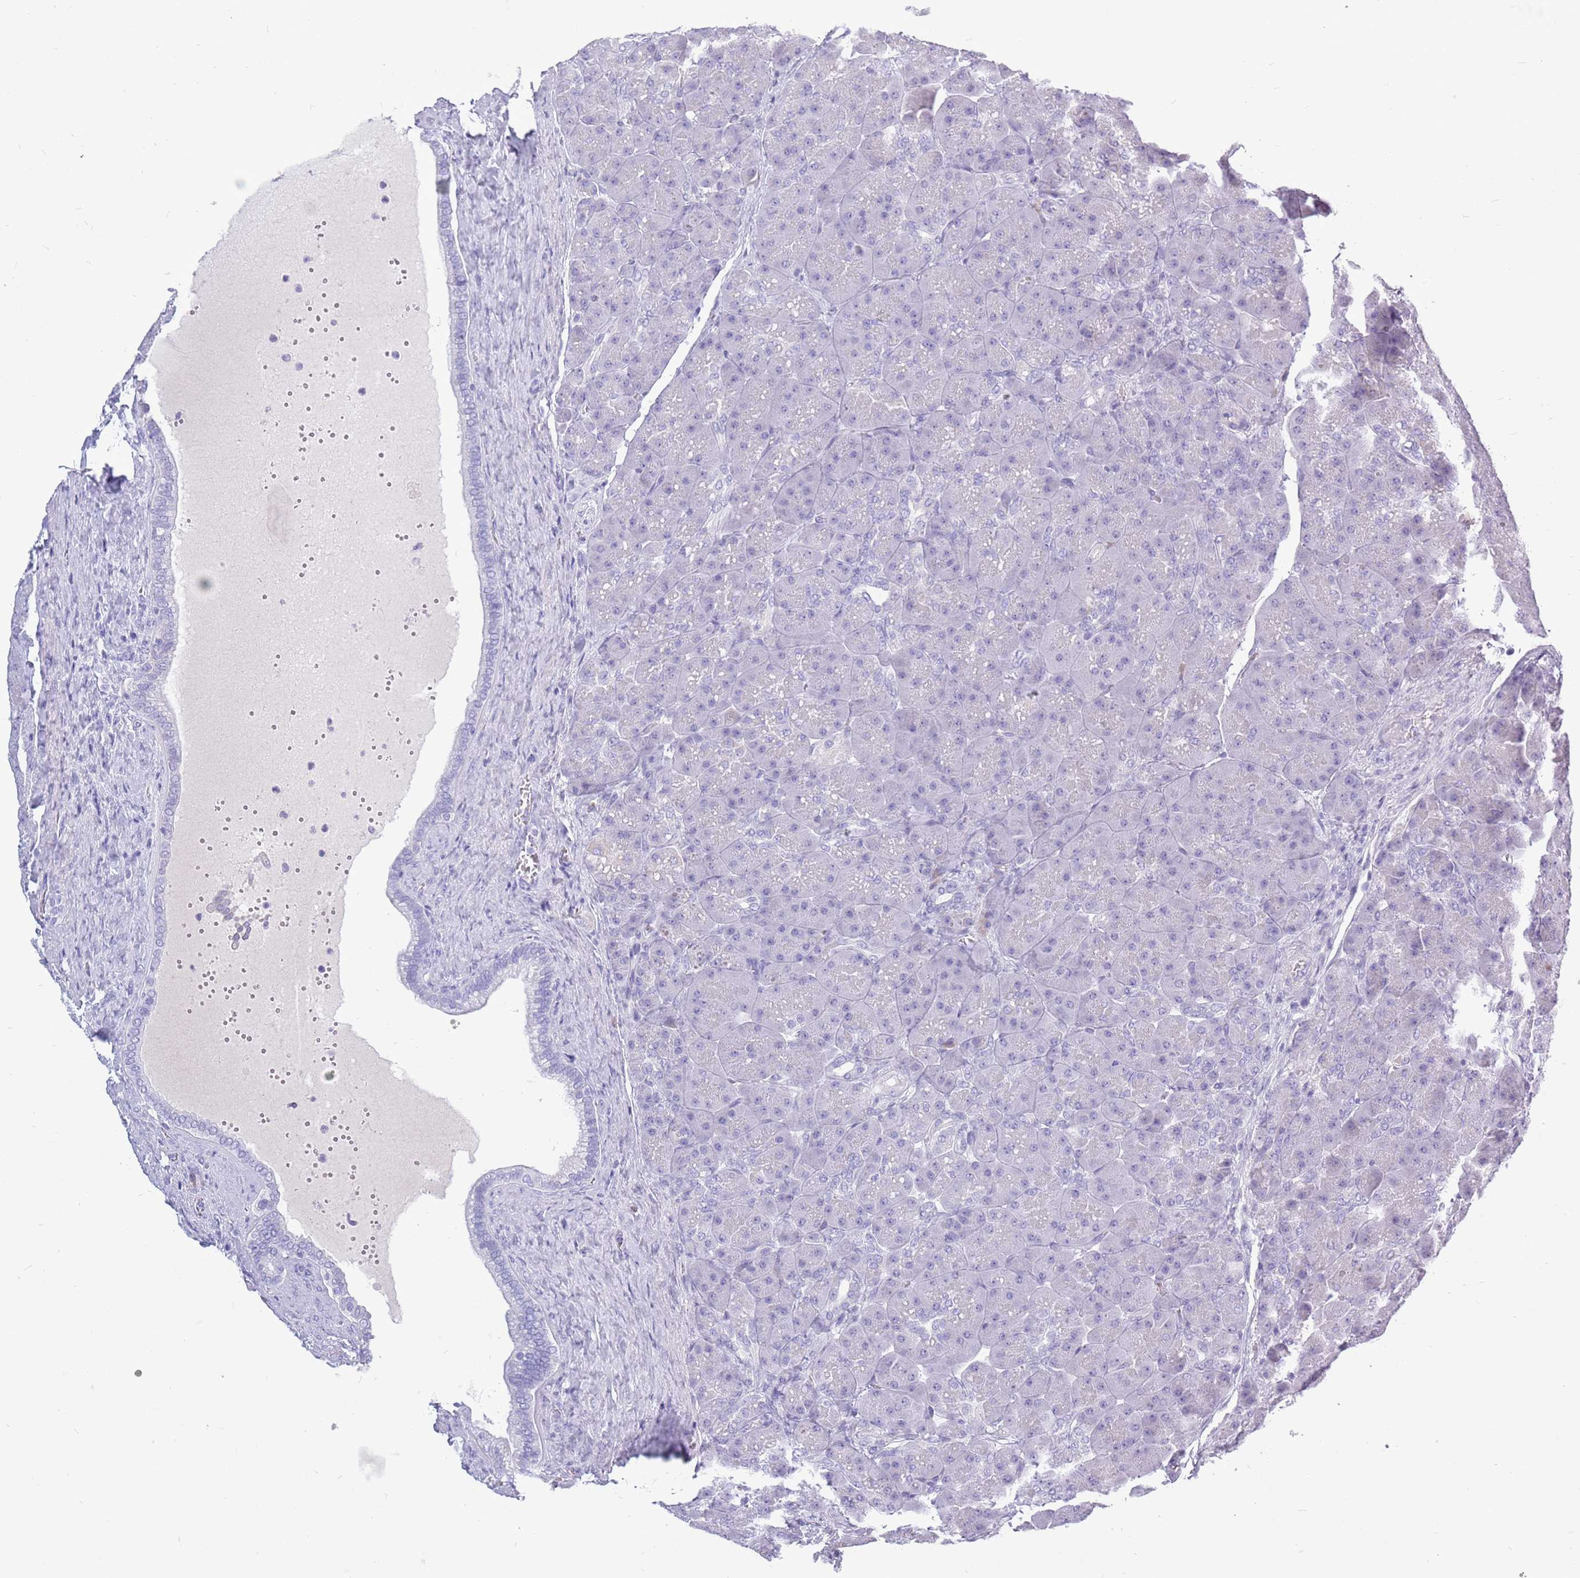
{"staining": {"intensity": "negative", "quantity": "none", "location": "none"}, "tissue": "pancreas", "cell_type": "Exocrine glandular cells", "image_type": "normal", "snomed": [{"axis": "morphology", "description": "Normal tissue, NOS"}, {"axis": "topography", "description": "Pancreas"}], "caption": "Normal pancreas was stained to show a protein in brown. There is no significant positivity in exocrine glandular cells. The staining was performed using DAB (3,3'-diaminobenzidine) to visualize the protein expression in brown, while the nuclei were stained in blue with hematoxylin (Magnification: 20x).", "gene": "ZNF425", "patient": {"sex": "male", "age": 66}}